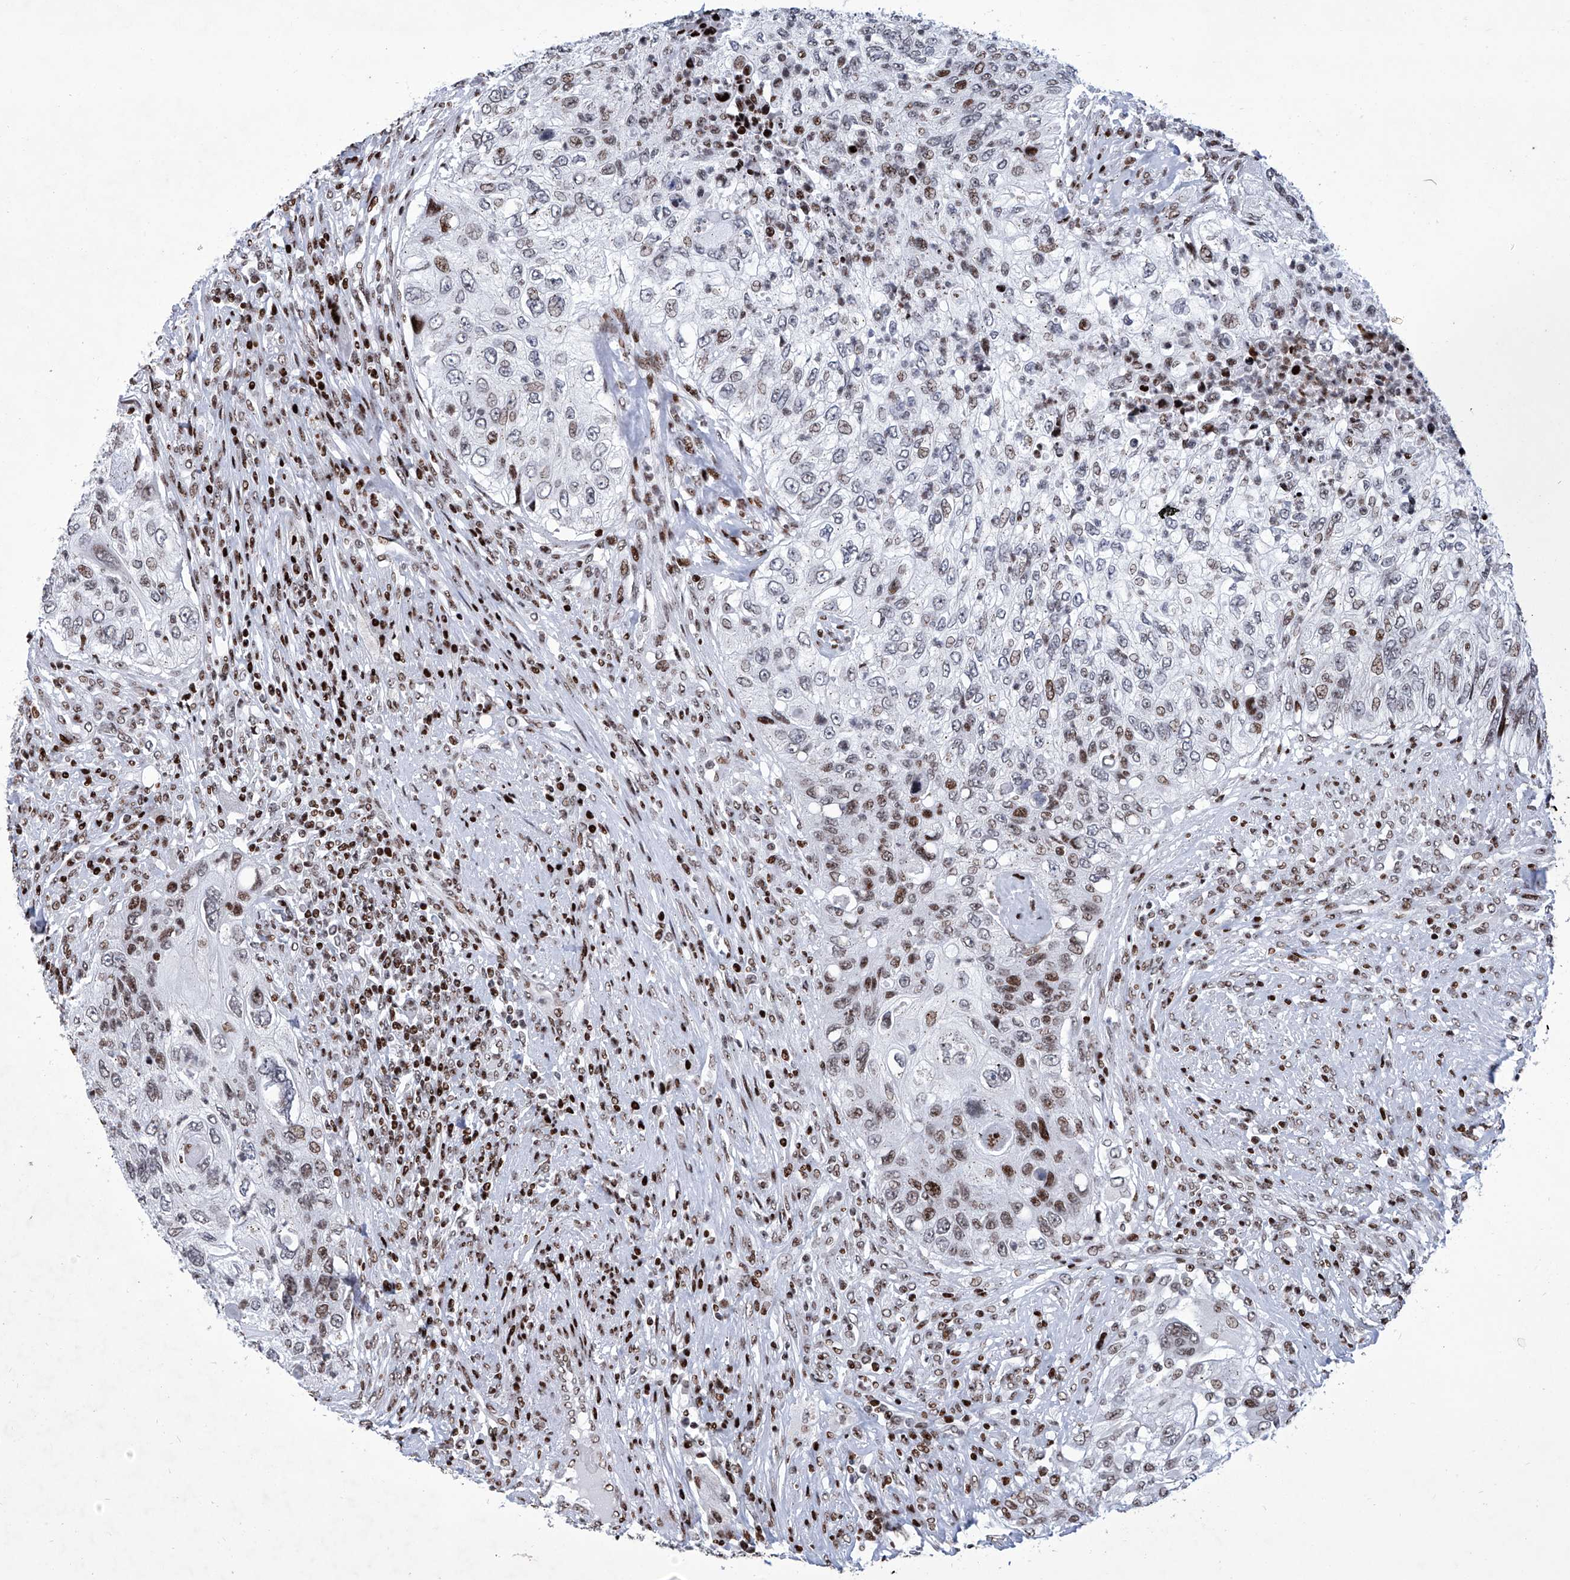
{"staining": {"intensity": "moderate", "quantity": "25%-75%", "location": "nuclear"}, "tissue": "urothelial cancer", "cell_type": "Tumor cells", "image_type": "cancer", "snomed": [{"axis": "morphology", "description": "Urothelial carcinoma, High grade"}, {"axis": "topography", "description": "Urinary bladder"}], "caption": "Human urothelial cancer stained with a brown dye displays moderate nuclear positive expression in approximately 25%-75% of tumor cells.", "gene": "HEY2", "patient": {"sex": "female", "age": 60}}